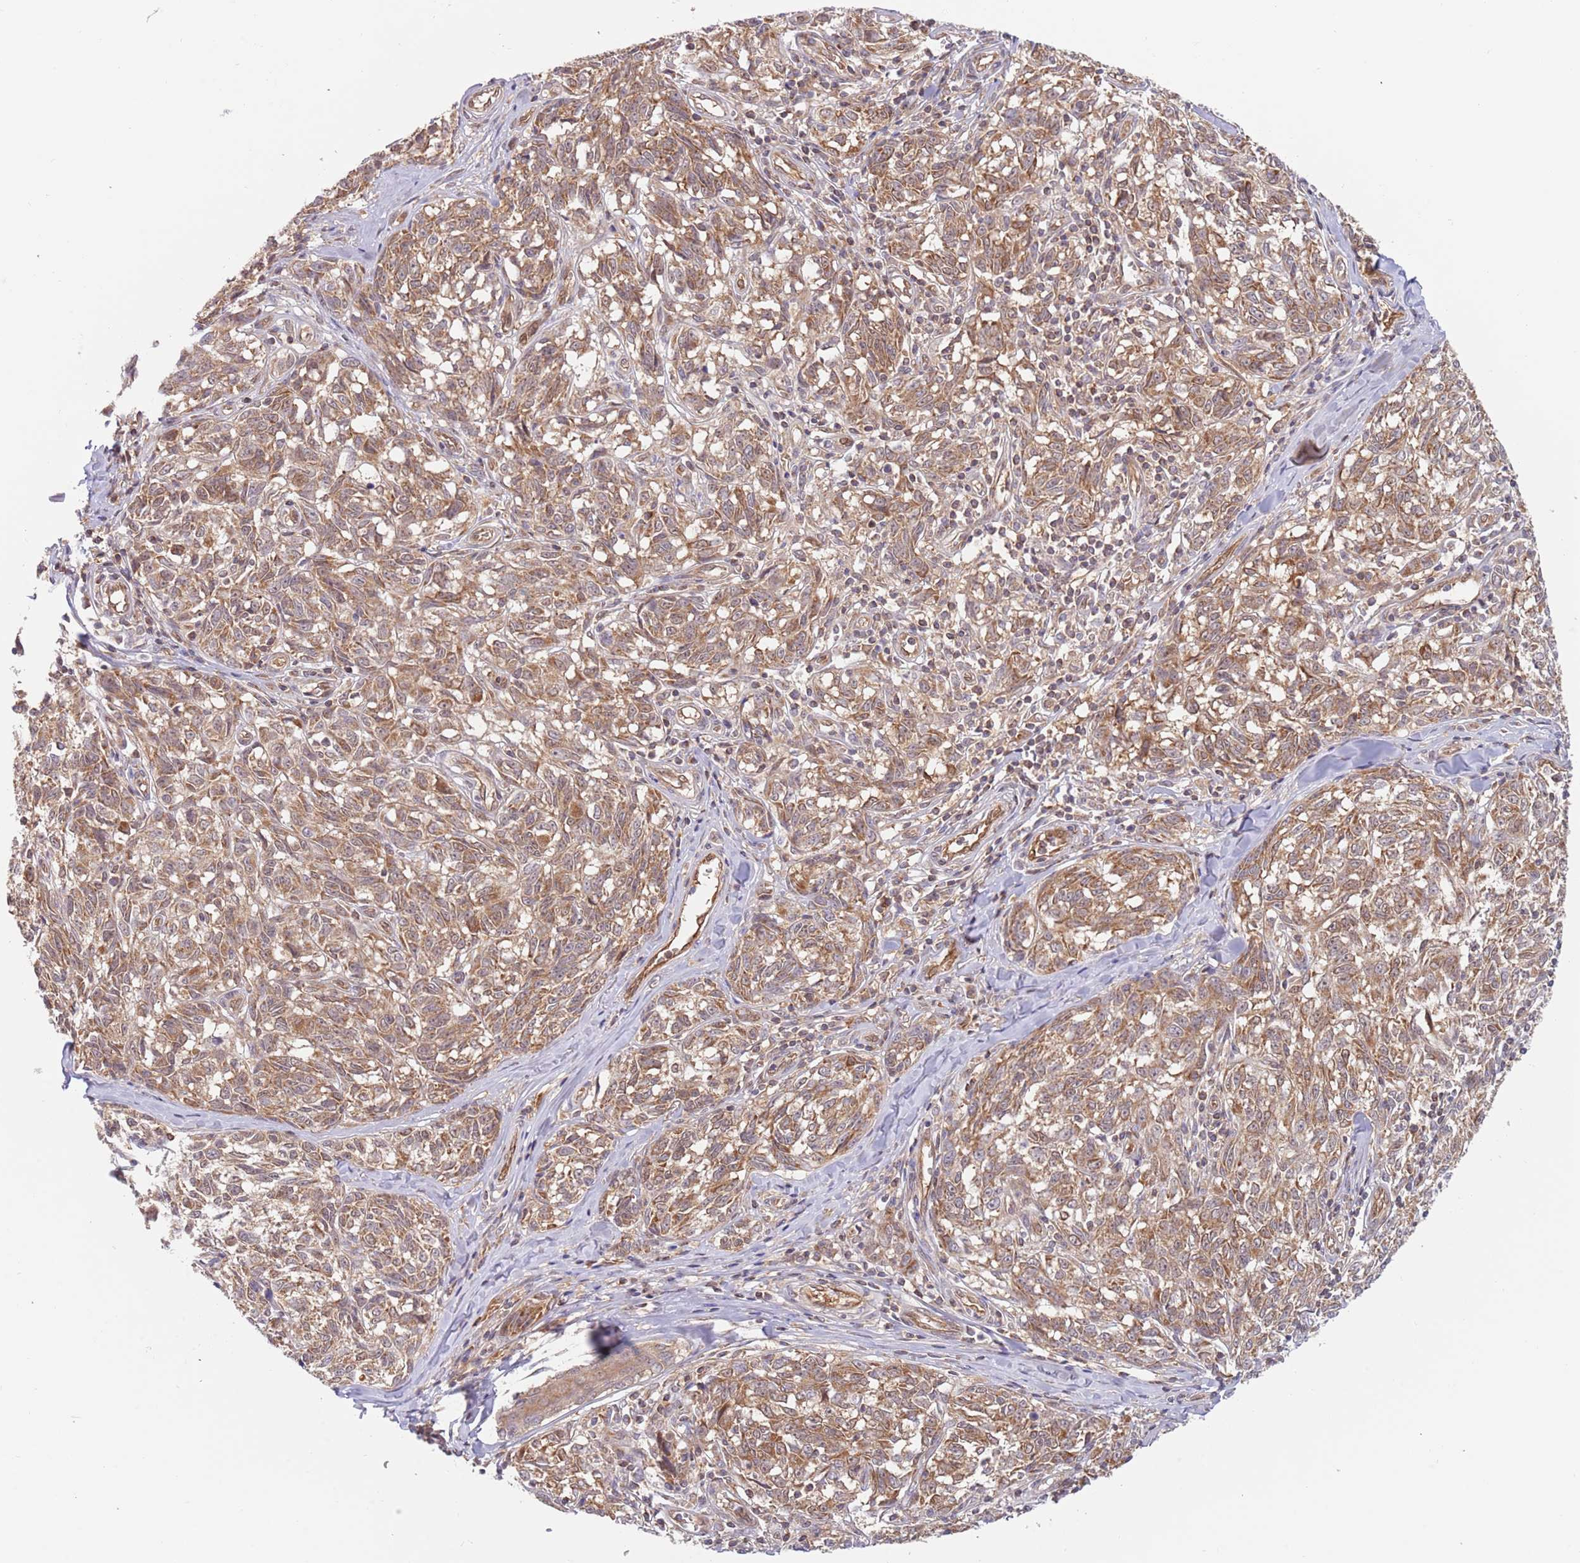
{"staining": {"intensity": "moderate", "quantity": ">75%", "location": "cytoplasmic/membranous"}, "tissue": "melanoma", "cell_type": "Tumor cells", "image_type": "cancer", "snomed": [{"axis": "morphology", "description": "Normal tissue, NOS"}, {"axis": "morphology", "description": "Malignant melanoma, NOS"}, {"axis": "topography", "description": "Skin"}], "caption": "Melanoma stained for a protein (brown) exhibits moderate cytoplasmic/membranous positive positivity in approximately >75% of tumor cells.", "gene": "GUK1", "patient": {"sex": "female", "age": 64}}